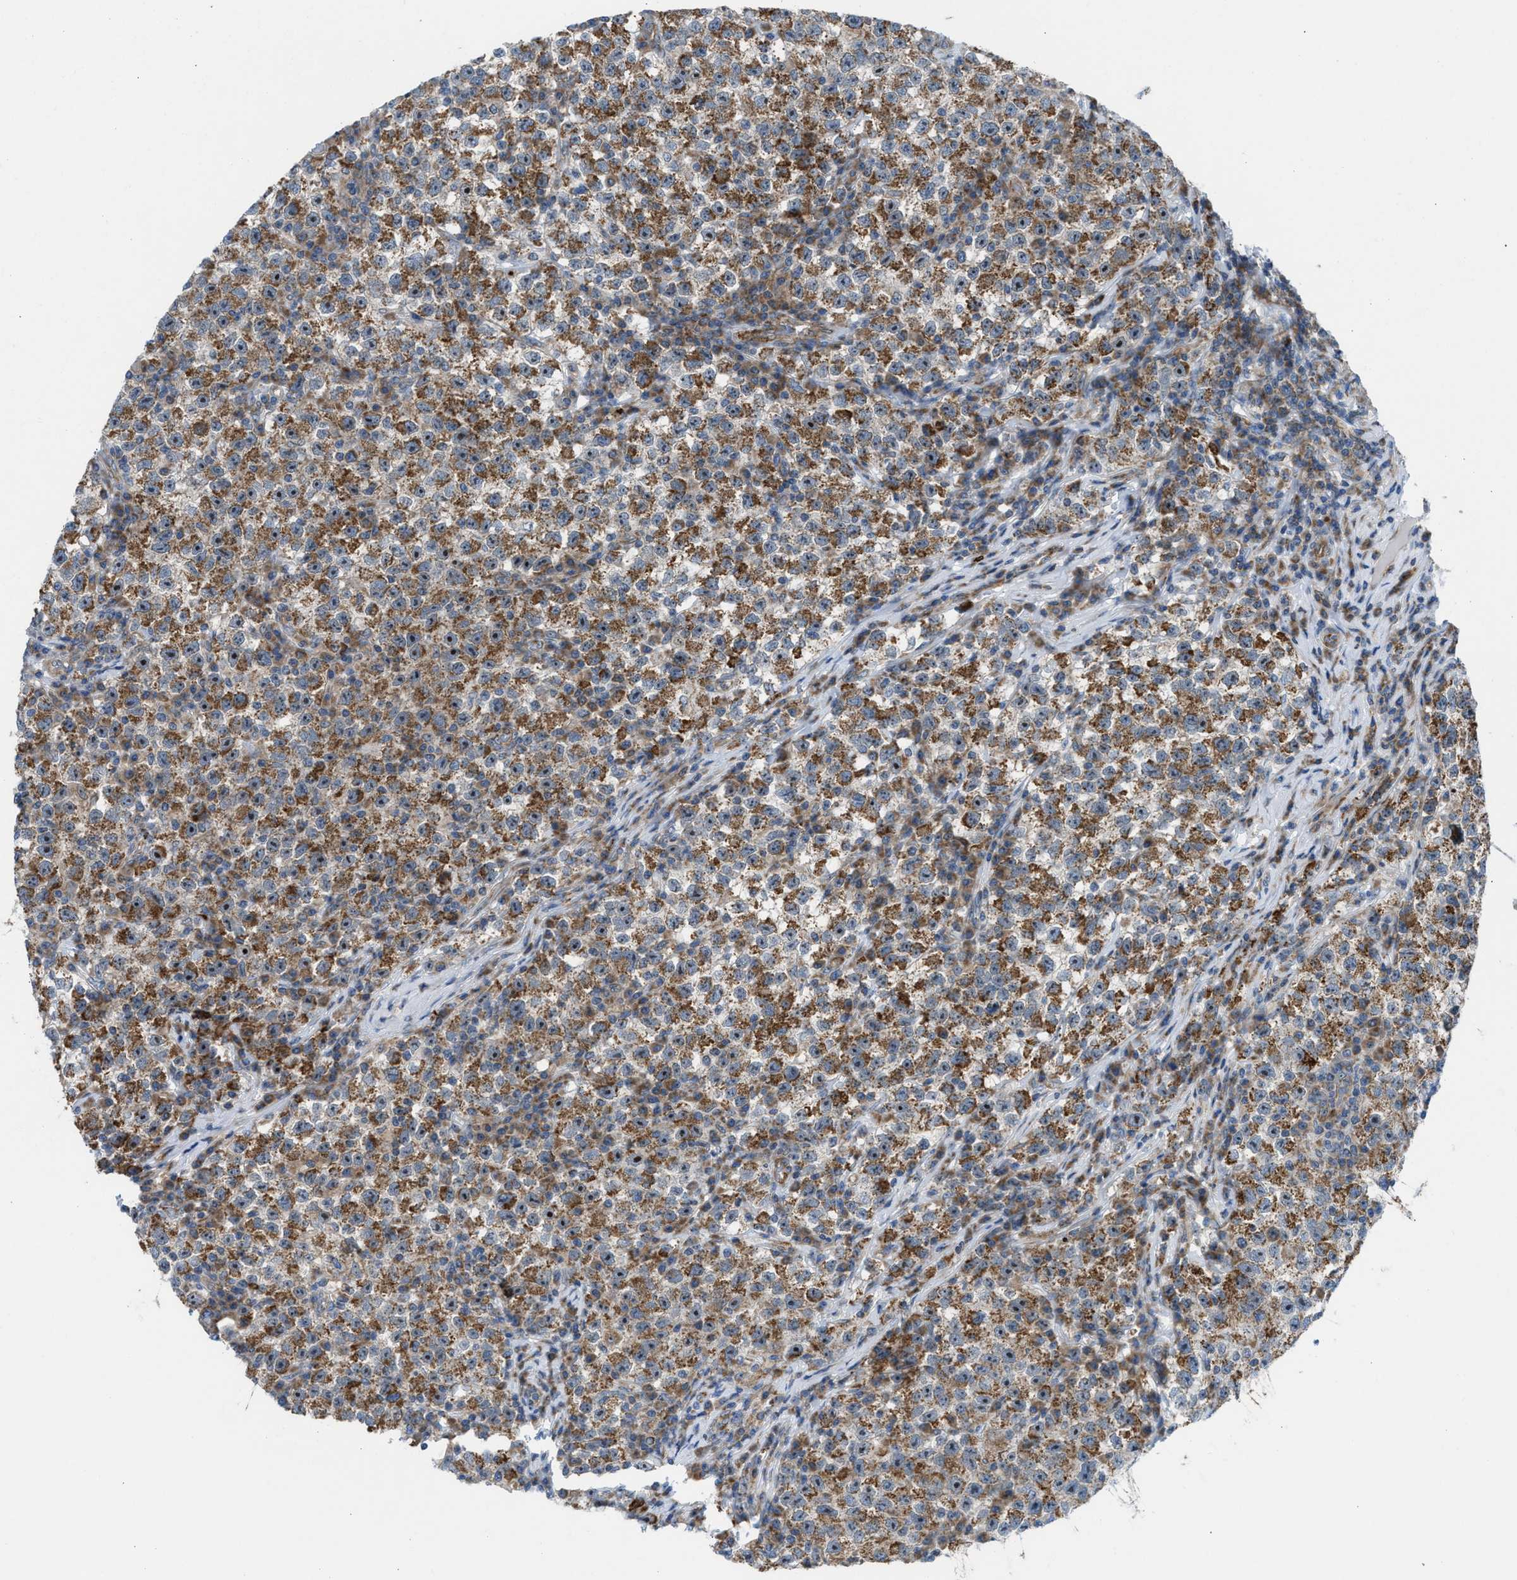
{"staining": {"intensity": "strong", "quantity": ">75%", "location": "cytoplasmic/membranous,nuclear"}, "tissue": "testis cancer", "cell_type": "Tumor cells", "image_type": "cancer", "snomed": [{"axis": "morphology", "description": "Seminoma, NOS"}, {"axis": "topography", "description": "Testis"}], "caption": "Immunohistochemical staining of human seminoma (testis) displays high levels of strong cytoplasmic/membranous and nuclear staining in approximately >75% of tumor cells. The staining is performed using DAB (3,3'-diaminobenzidine) brown chromogen to label protein expression. The nuclei are counter-stained blue using hematoxylin.", "gene": "TPH1", "patient": {"sex": "male", "age": 22}}